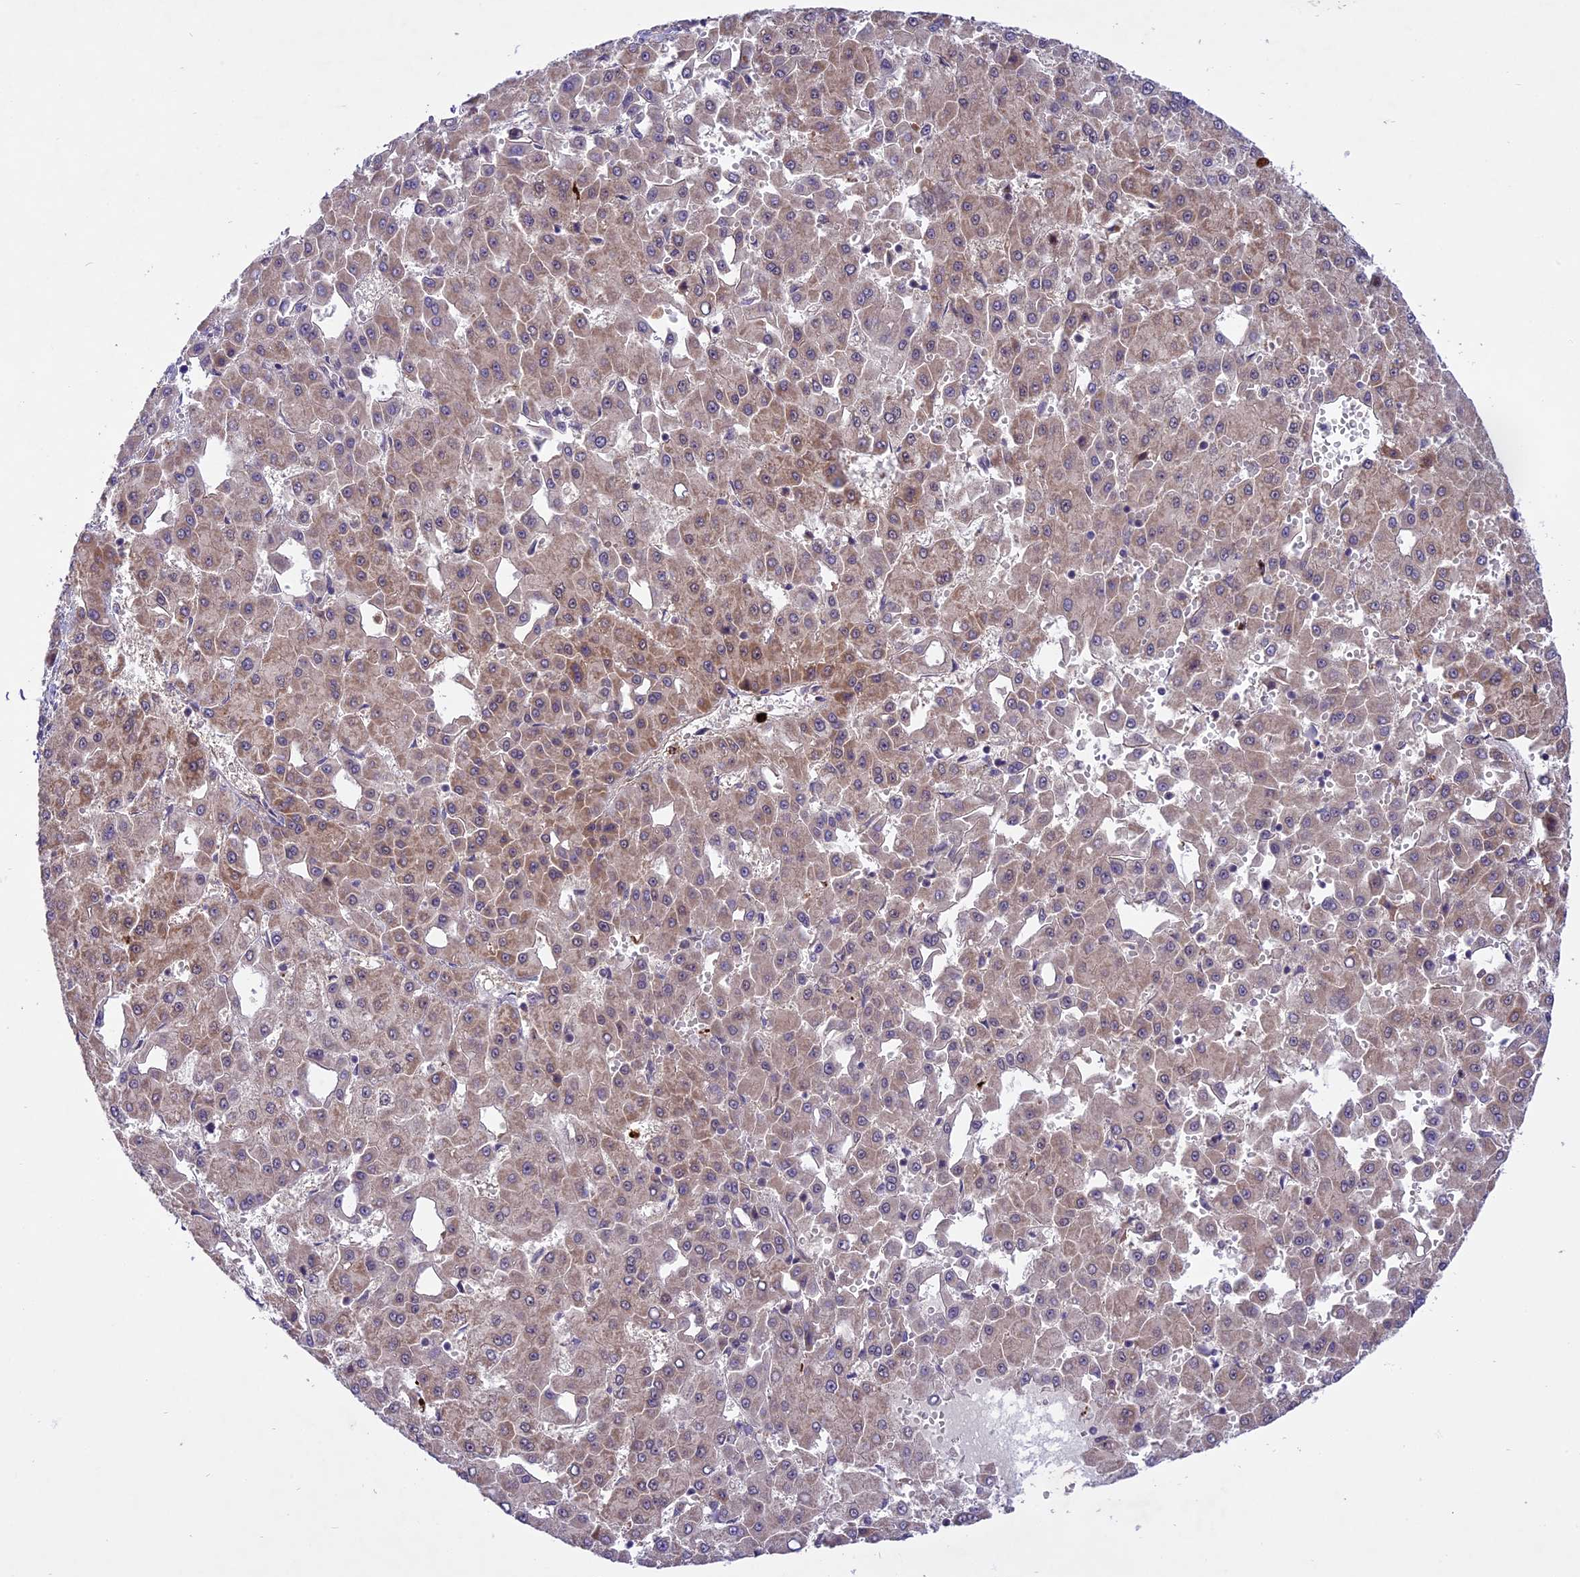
{"staining": {"intensity": "moderate", "quantity": "25%-75%", "location": "cytoplasmic/membranous"}, "tissue": "liver cancer", "cell_type": "Tumor cells", "image_type": "cancer", "snomed": [{"axis": "morphology", "description": "Carcinoma, Hepatocellular, NOS"}, {"axis": "topography", "description": "Liver"}], "caption": "Immunohistochemistry photomicrograph of liver cancer stained for a protein (brown), which reveals medium levels of moderate cytoplasmic/membranous staining in about 25%-75% of tumor cells.", "gene": "SPRED1", "patient": {"sex": "male", "age": 47}}